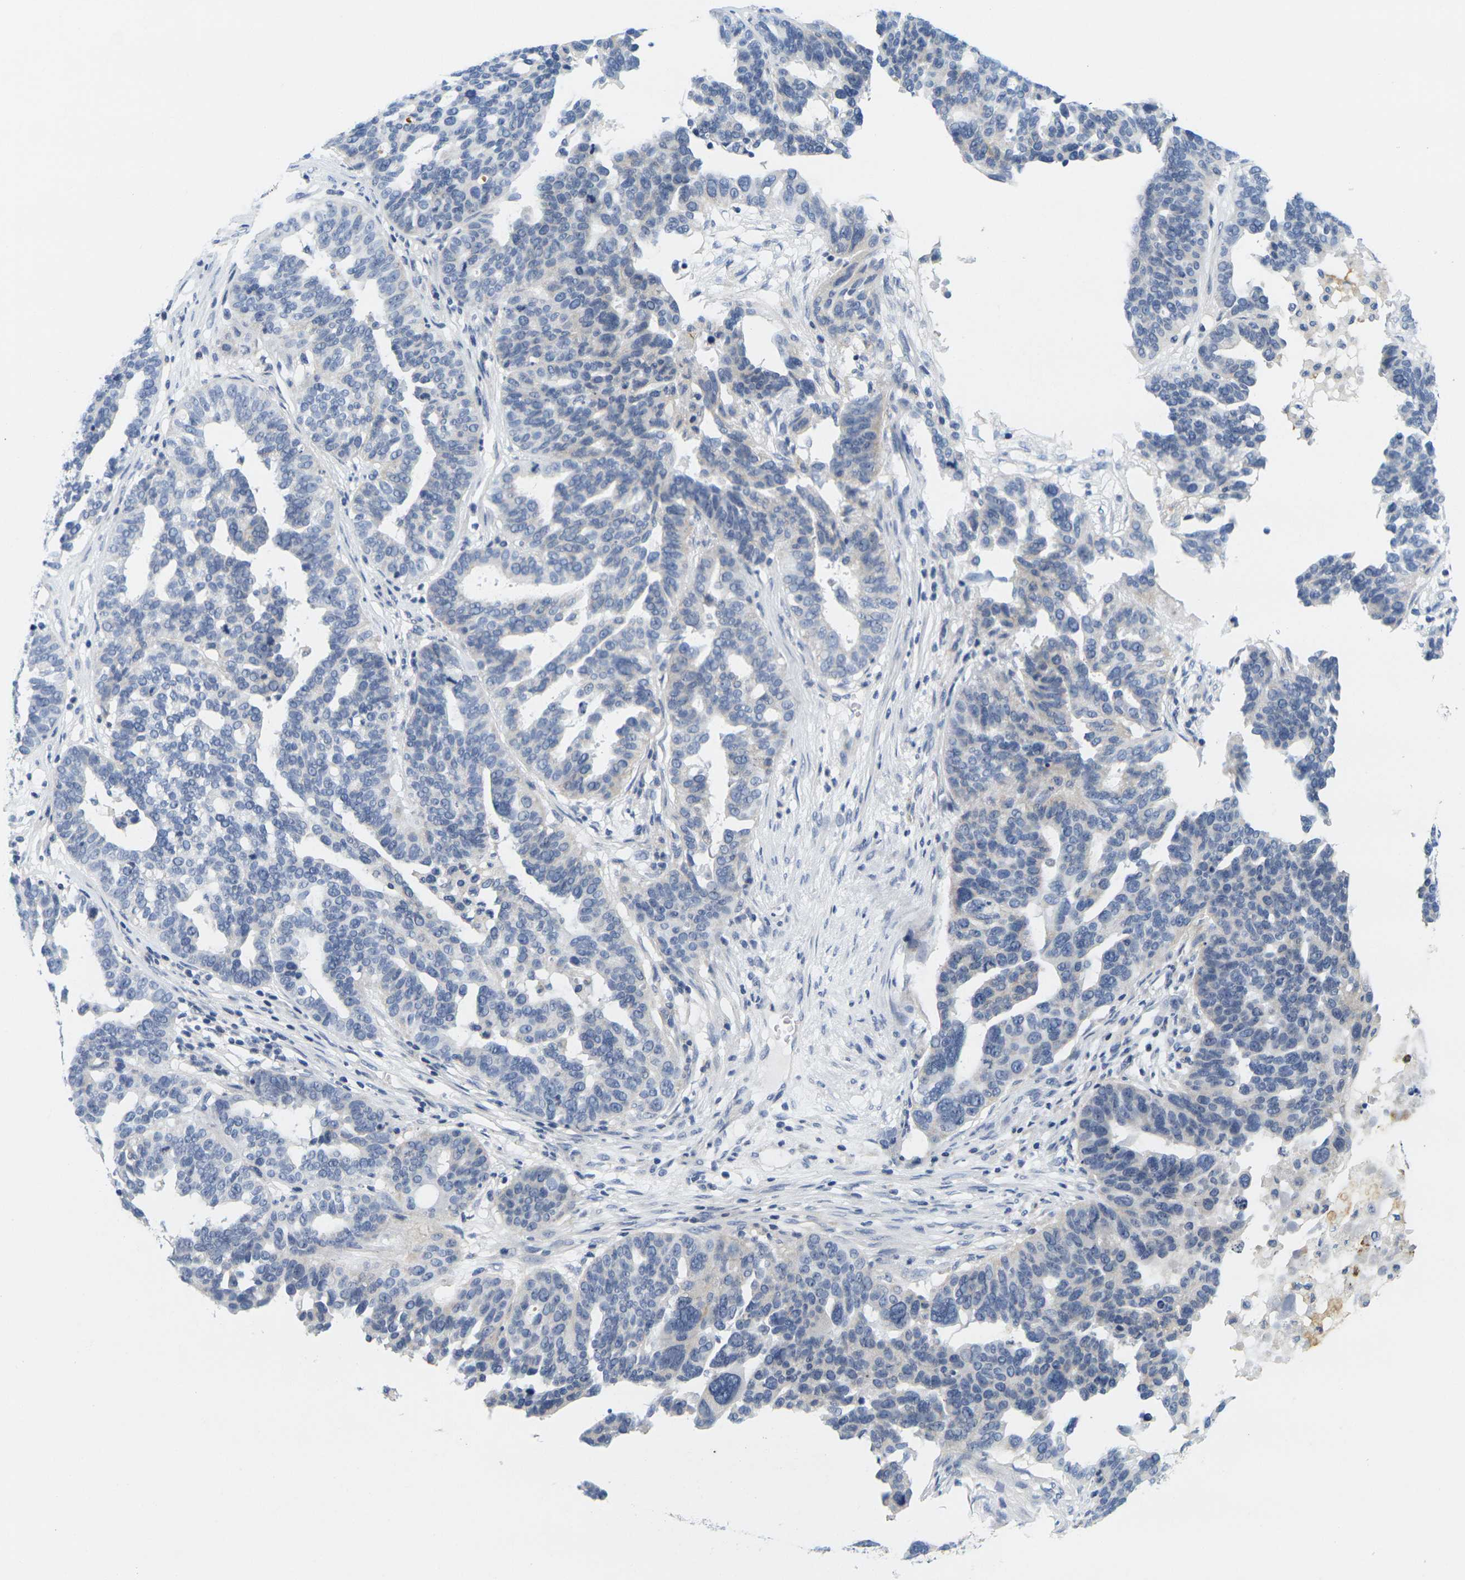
{"staining": {"intensity": "negative", "quantity": "none", "location": "none"}, "tissue": "ovarian cancer", "cell_type": "Tumor cells", "image_type": "cancer", "snomed": [{"axis": "morphology", "description": "Cystadenocarcinoma, serous, NOS"}, {"axis": "topography", "description": "Ovary"}], "caption": "An immunohistochemistry (IHC) image of ovarian cancer is shown. There is no staining in tumor cells of ovarian cancer.", "gene": "KLK5", "patient": {"sex": "female", "age": 59}}